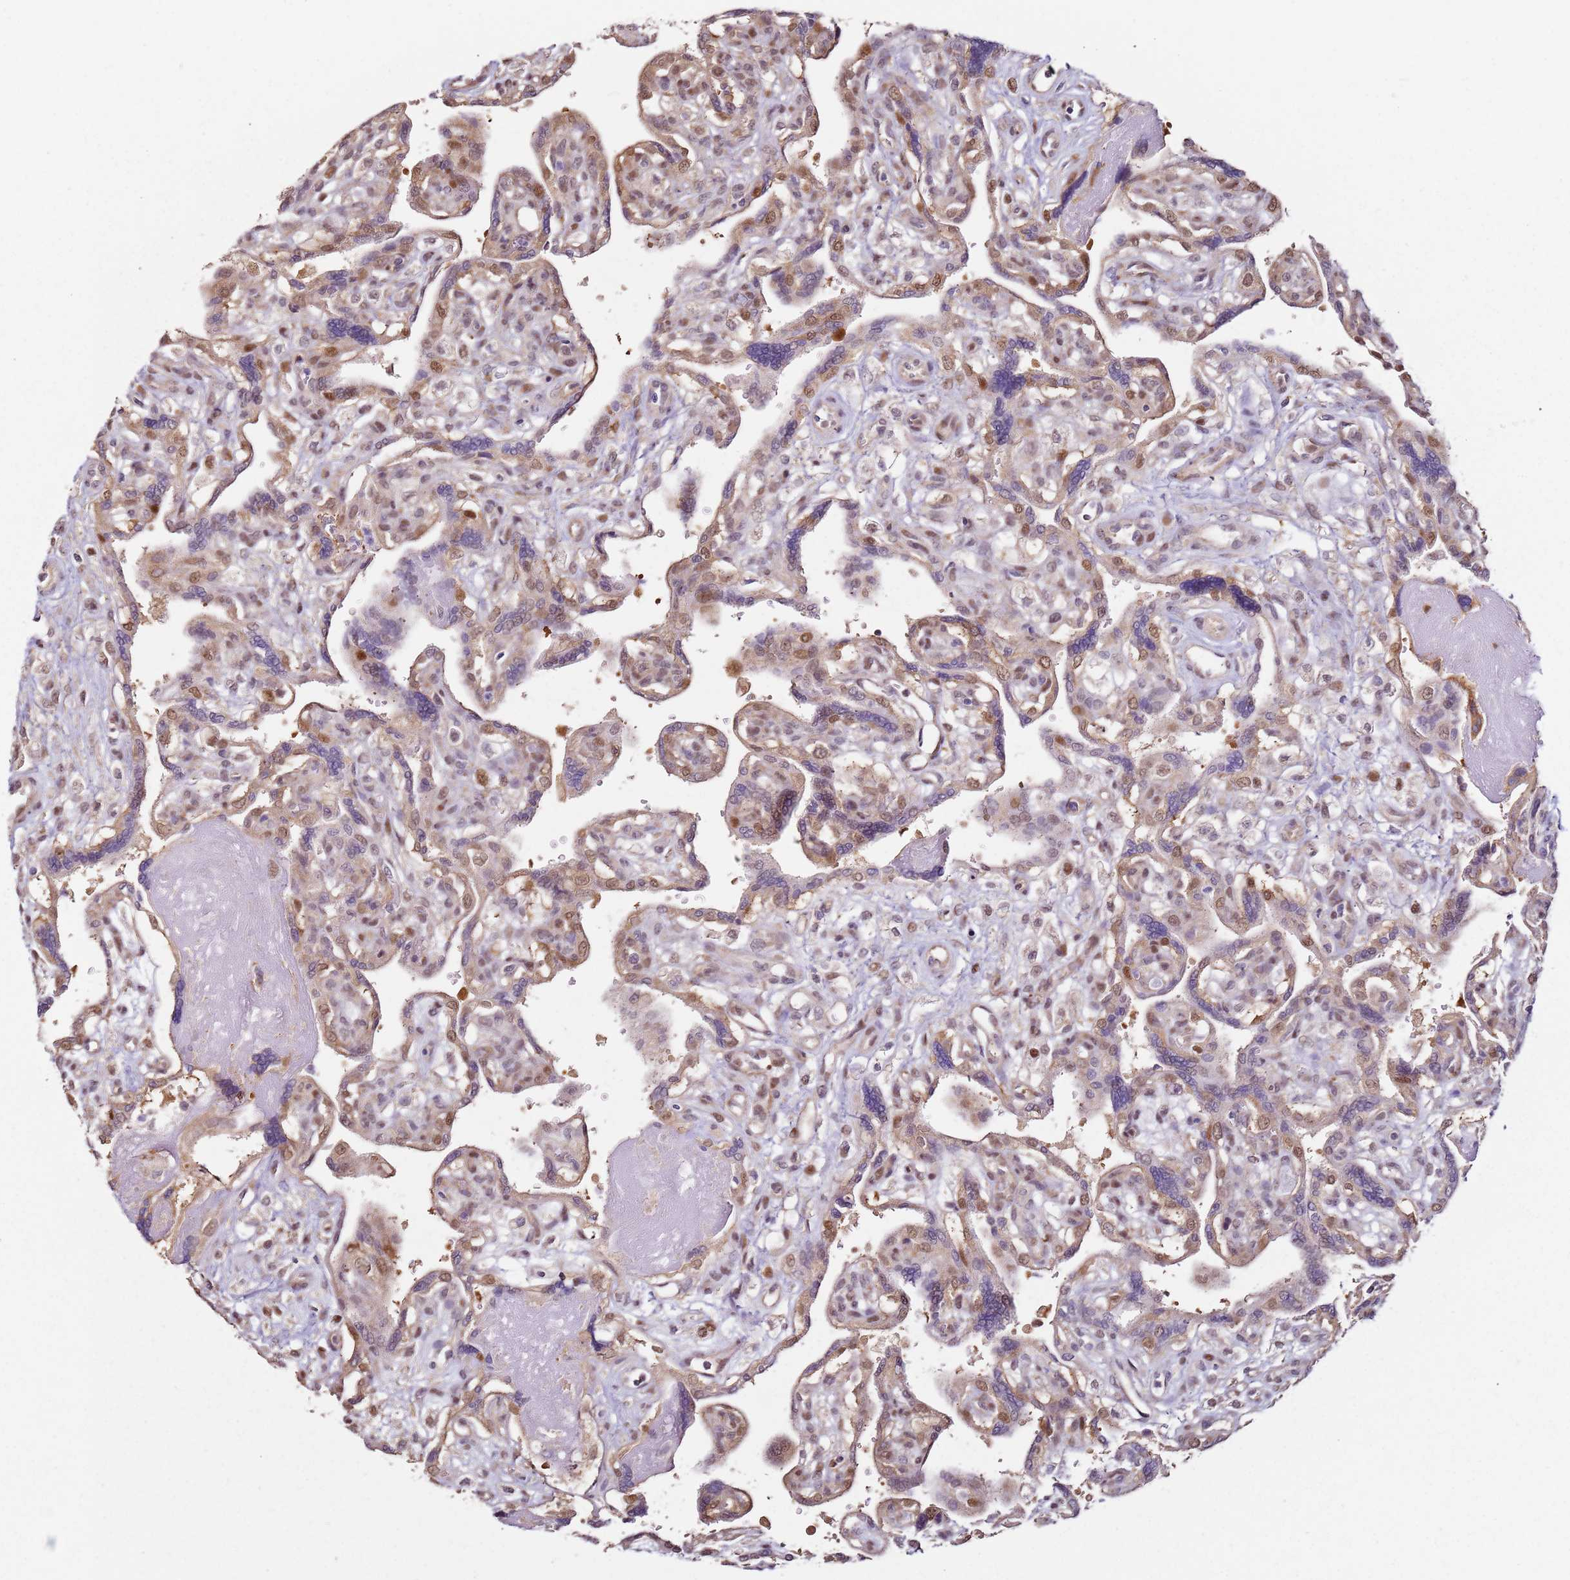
{"staining": {"intensity": "moderate", "quantity": ">75%", "location": "nuclear"}, "tissue": "placenta", "cell_type": "Decidual cells", "image_type": "normal", "snomed": [{"axis": "morphology", "description": "Normal tissue, NOS"}, {"axis": "topography", "description": "Placenta"}], "caption": "This is an image of immunohistochemistry staining of benign placenta, which shows moderate expression in the nuclear of decidual cells.", "gene": "PSMD4", "patient": {"sex": "female", "age": 39}}